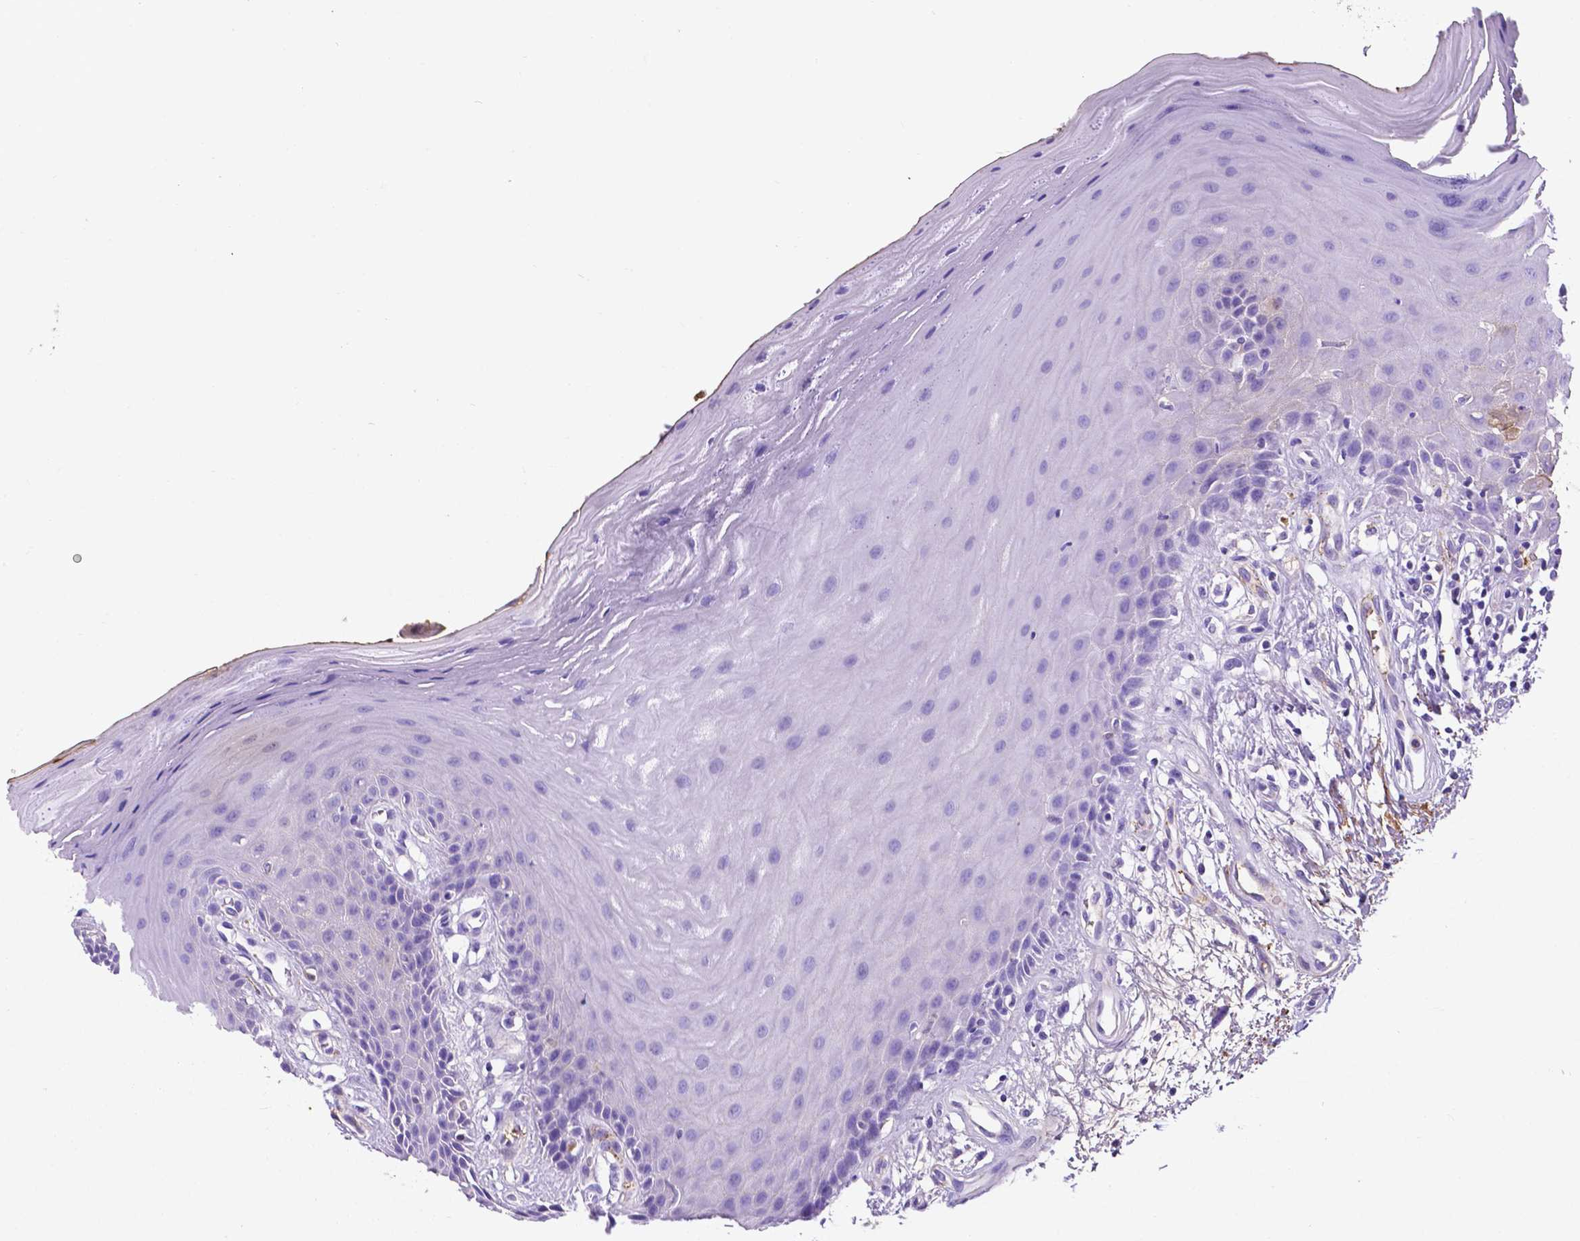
{"staining": {"intensity": "weak", "quantity": "<25%", "location": "cytoplasmic/membranous"}, "tissue": "oral mucosa", "cell_type": "Squamous epithelial cells", "image_type": "normal", "snomed": [{"axis": "morphology", "description": "Normal tissue, NOS"}, {"axis": "morphology", "description": "Normal morphology"}, {"axis": "topography", "description": "Oral tissue"}], "caption": "DAB immunohistochemical staining of benign oral mucosa displays no significant staining in squamous epithelial cells.", "gene": "APOE", "patient": {"sex": "female", "age": 76}}